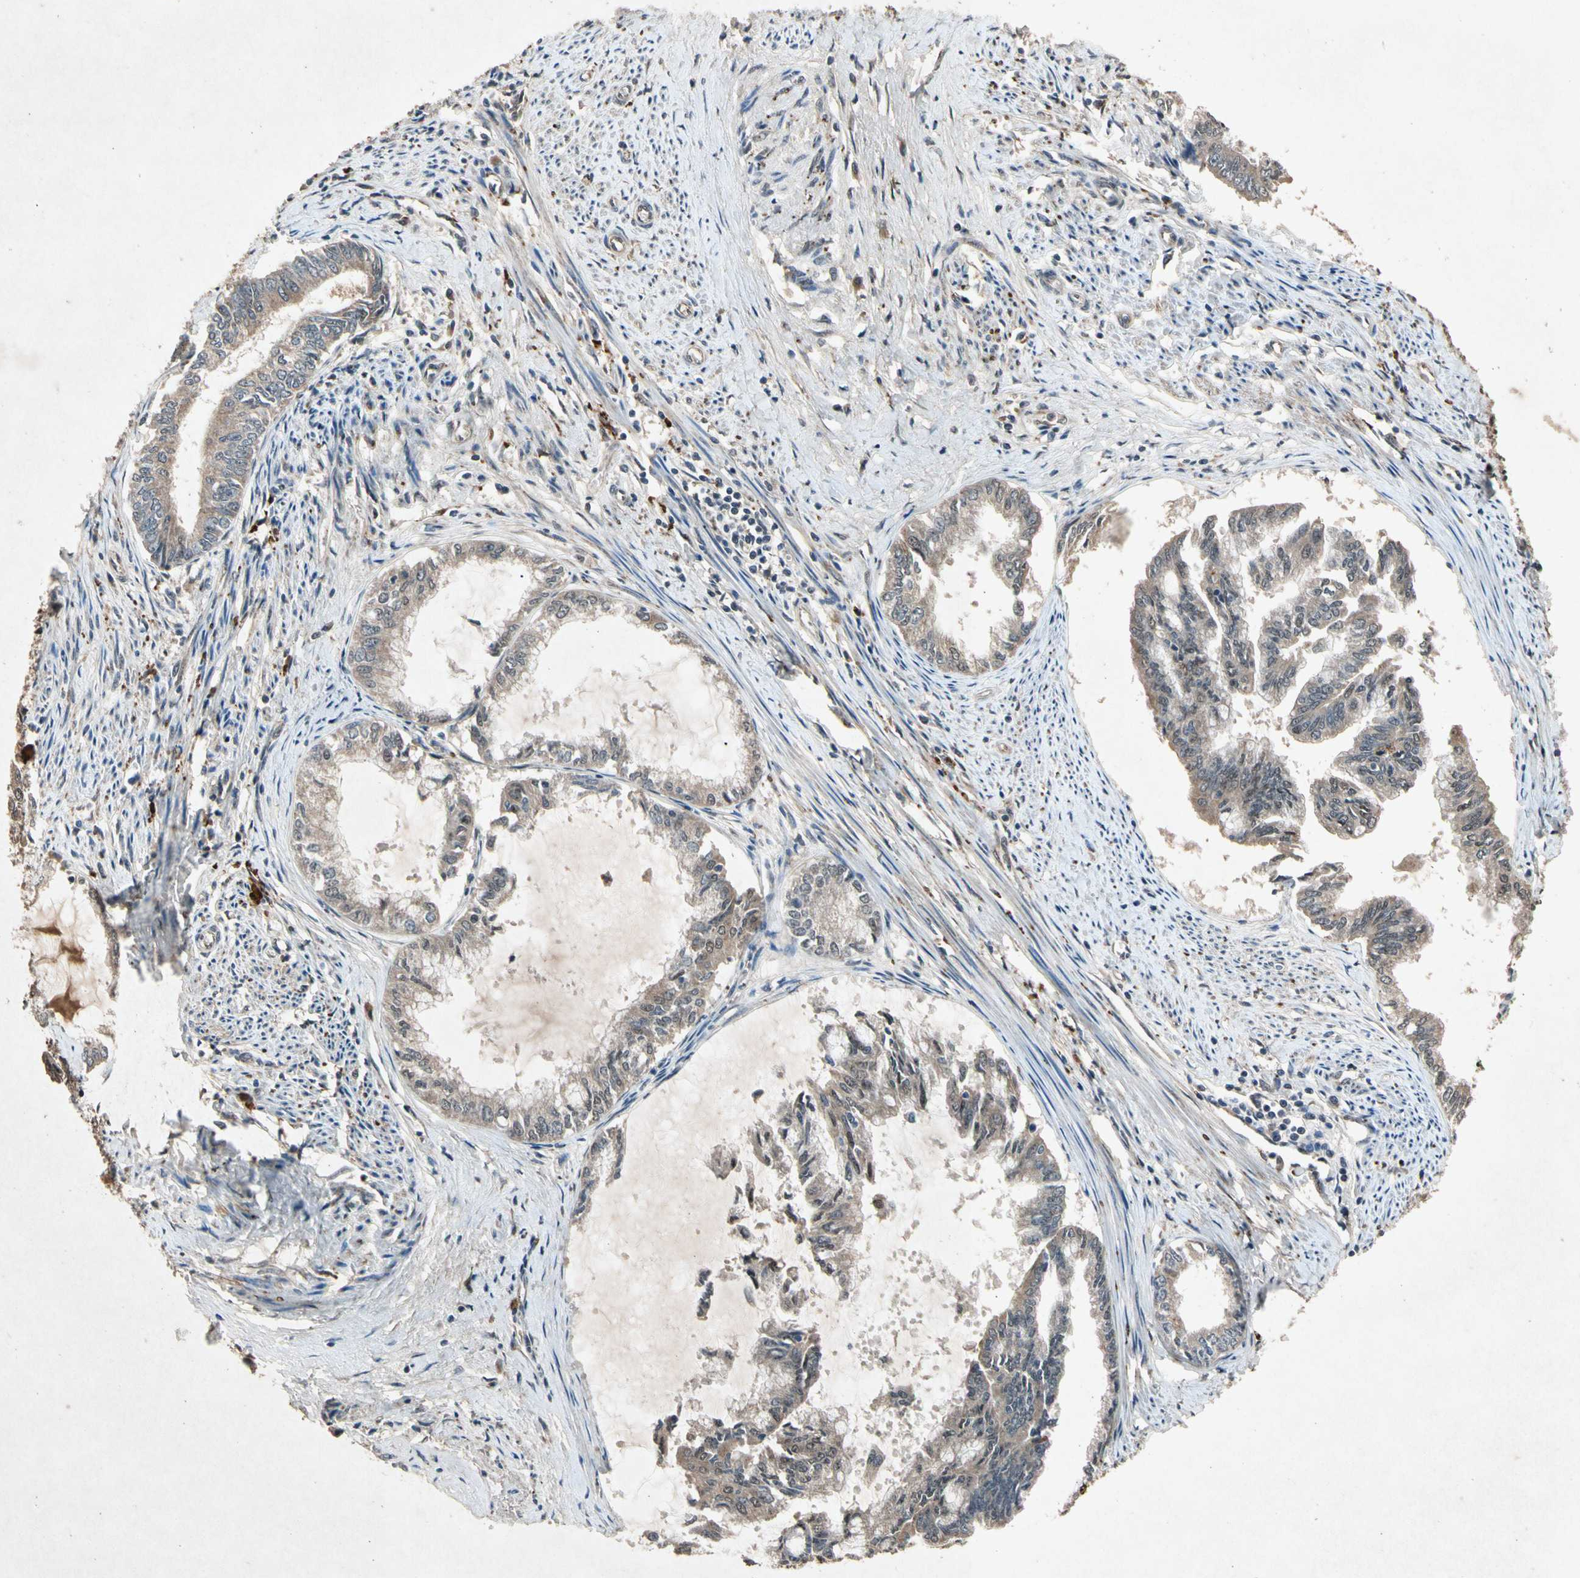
{"staining": {"intensity": "moderate", "quantity": ">75%", "location": "cytoplasmic/membranous"}, "tissue": "endometrial cancer", "cell_type": "Tumor cells", "image_type": "cancer", "snomed": [{"axis": "morphology", "description": "Adenocarcinoma, NOS"}, {"axis": "topography", "description": "Endometrium"}], "caption": "Protein expression by immunohistochemistry (IHC) demonstrates moderate cytoplasmic/membranous expression in approximately >75% of tumor cells in endometrial cancer (adenocarcinoma). (brown staining indicates protein expression, while blue staining denotes nuclei).", "gene": "PML", "patient": {"sex": "female", "age": 86}}